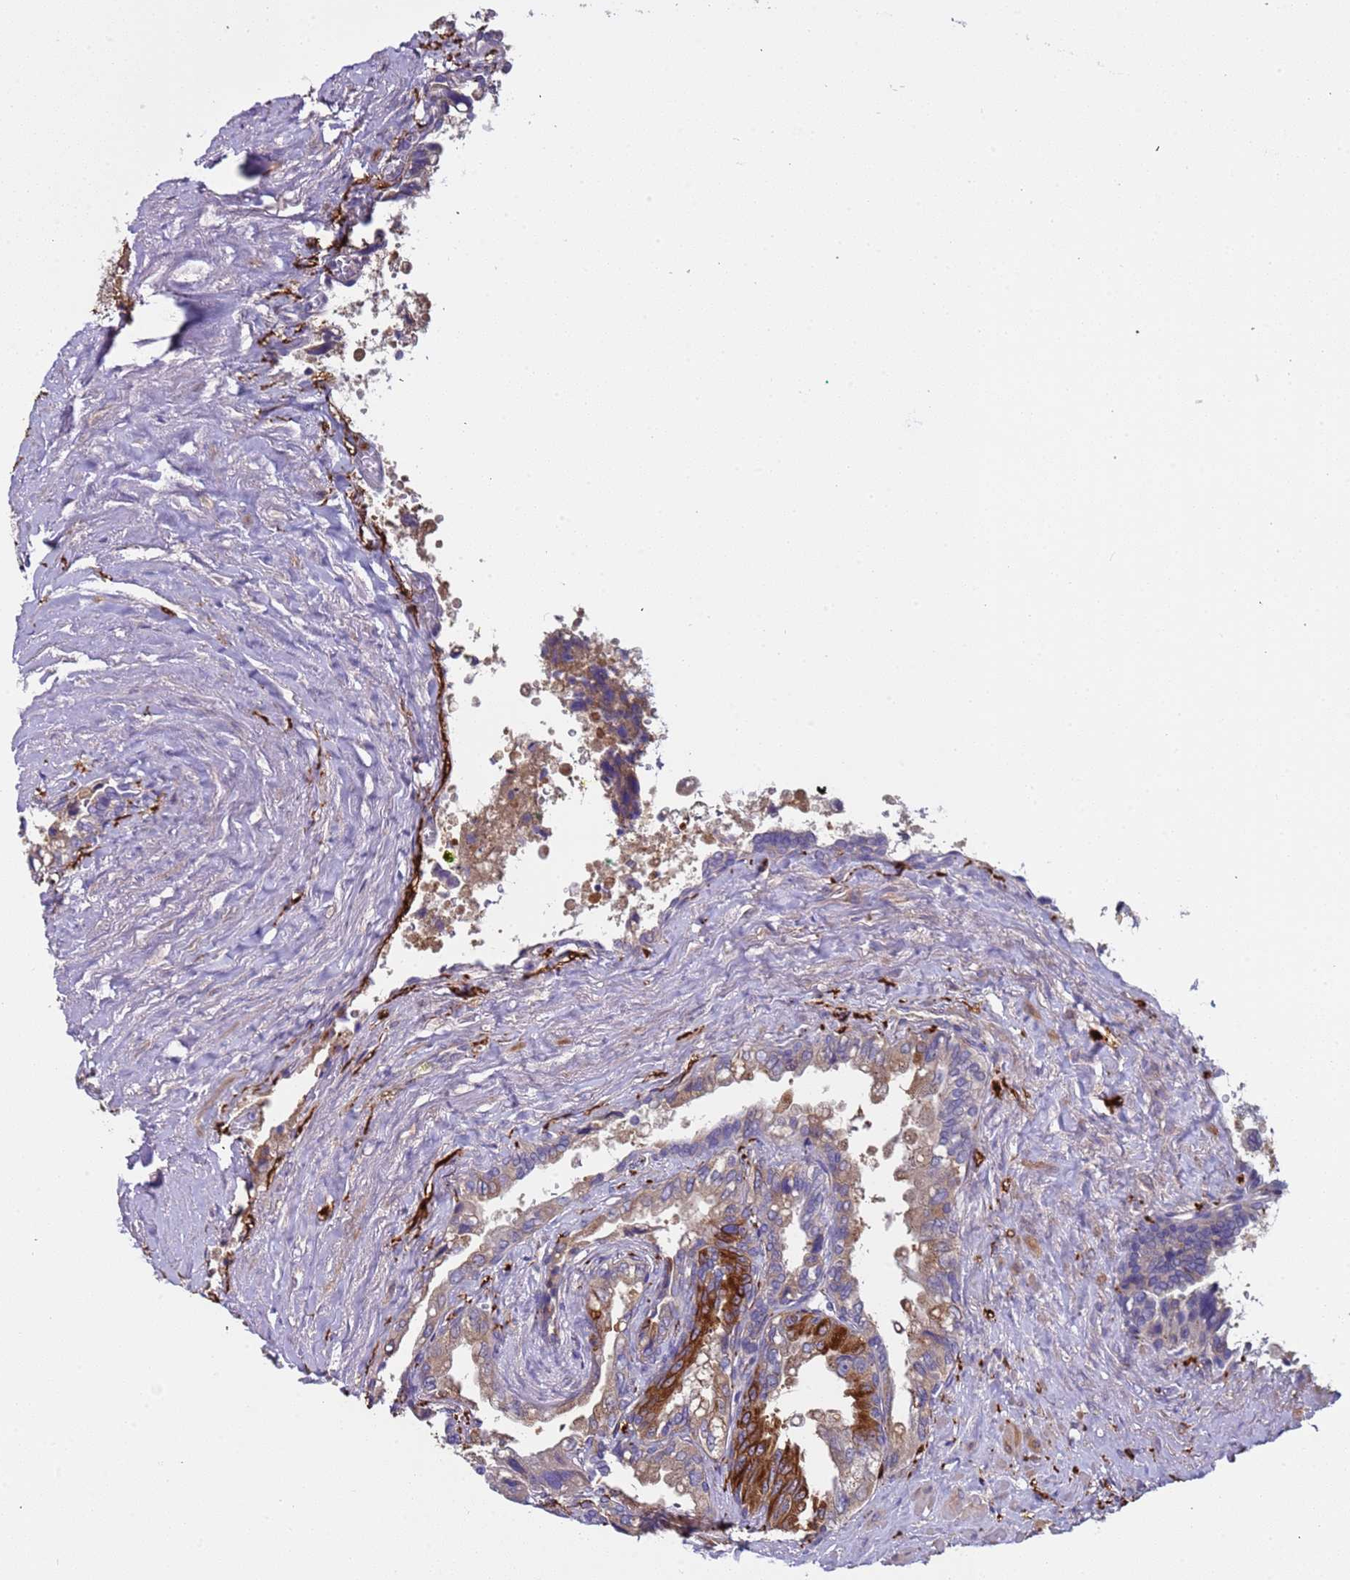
{"staining": {"intensity": "strong", "quantity": "<25%", "location": "cytoplasmic/membranous"}, "tissue": "seminal vesicle", "cell_type": "Glandular cells", "image_type": "normal", "snomed": [{"axis": "morphology", "description": "Normal tissue, NOS"}, {"axis": "topography", "description": "Seminal veicle"}, {"axis": "topography", "description": "Peripheral nerve tissue"}], "caption": "High-magnification brightfield microscopy of benign seminal vesicle stained with DAB (brown) and counterstained with hematoxylin (blue). glandular cells exhibit strong cytoplasmic/membranous positivity is present in about<25% of cells.", "gene": "PAQR7", "patient": {"sex": "male", "age": 60}}